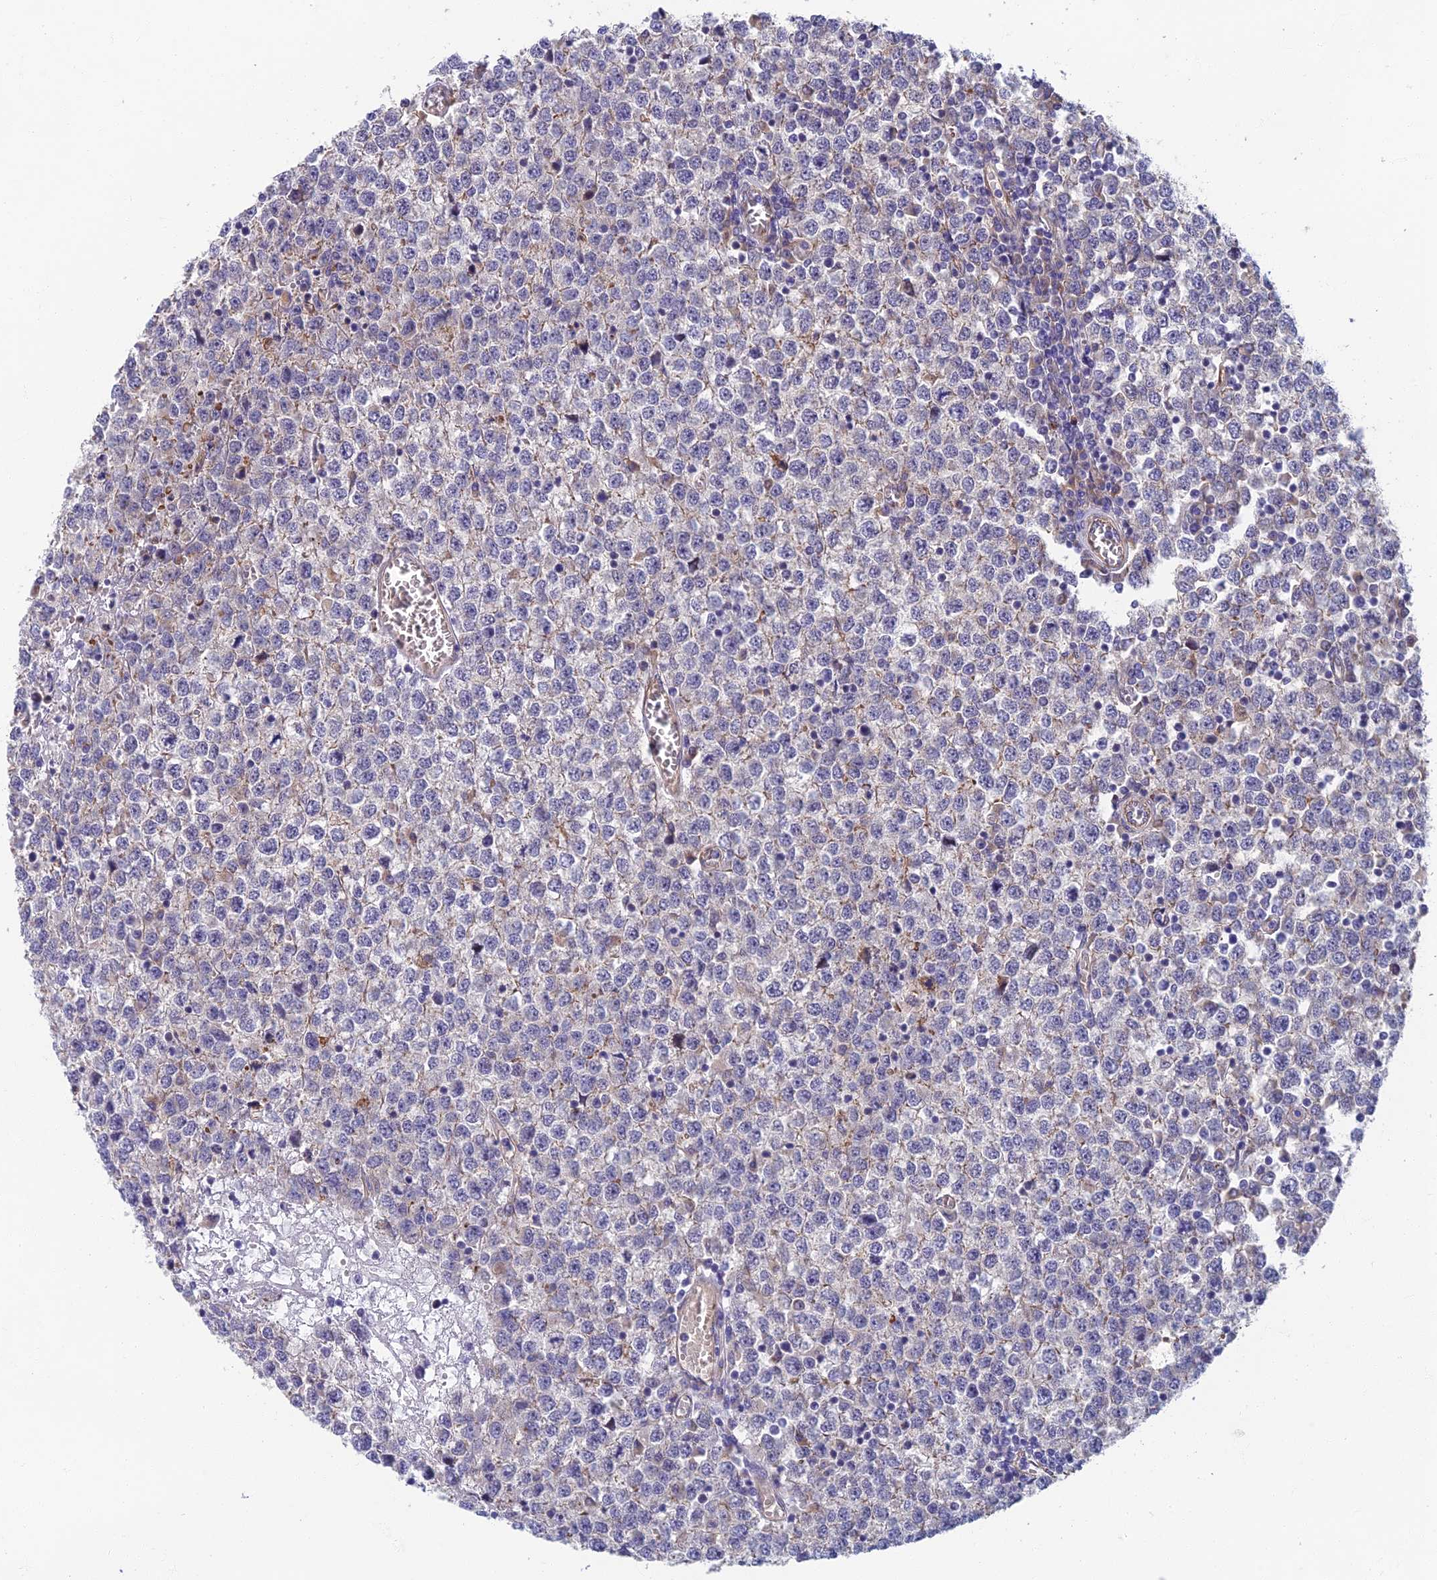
{"staining": {"intensity": "weak", "quantity": "<25%", "location": "cytoplasmic/membranous"}, "tissue": "testis cancer", "cell_type": "Tumor cells", "image_type": "cancer", "snomed": [{"axis": "morphology", "description": "Seminoma, NOS"}, {"axis": "topography", "description": "Testis"}], "caption": "DAB (3,3'-diaminobenzidine) immunohistochemical staining of testis seminoma exhibits no significant positivity in tumor cells.", "gene": "RHBDL2", "patient": {"sex": "male", "age": 65}}